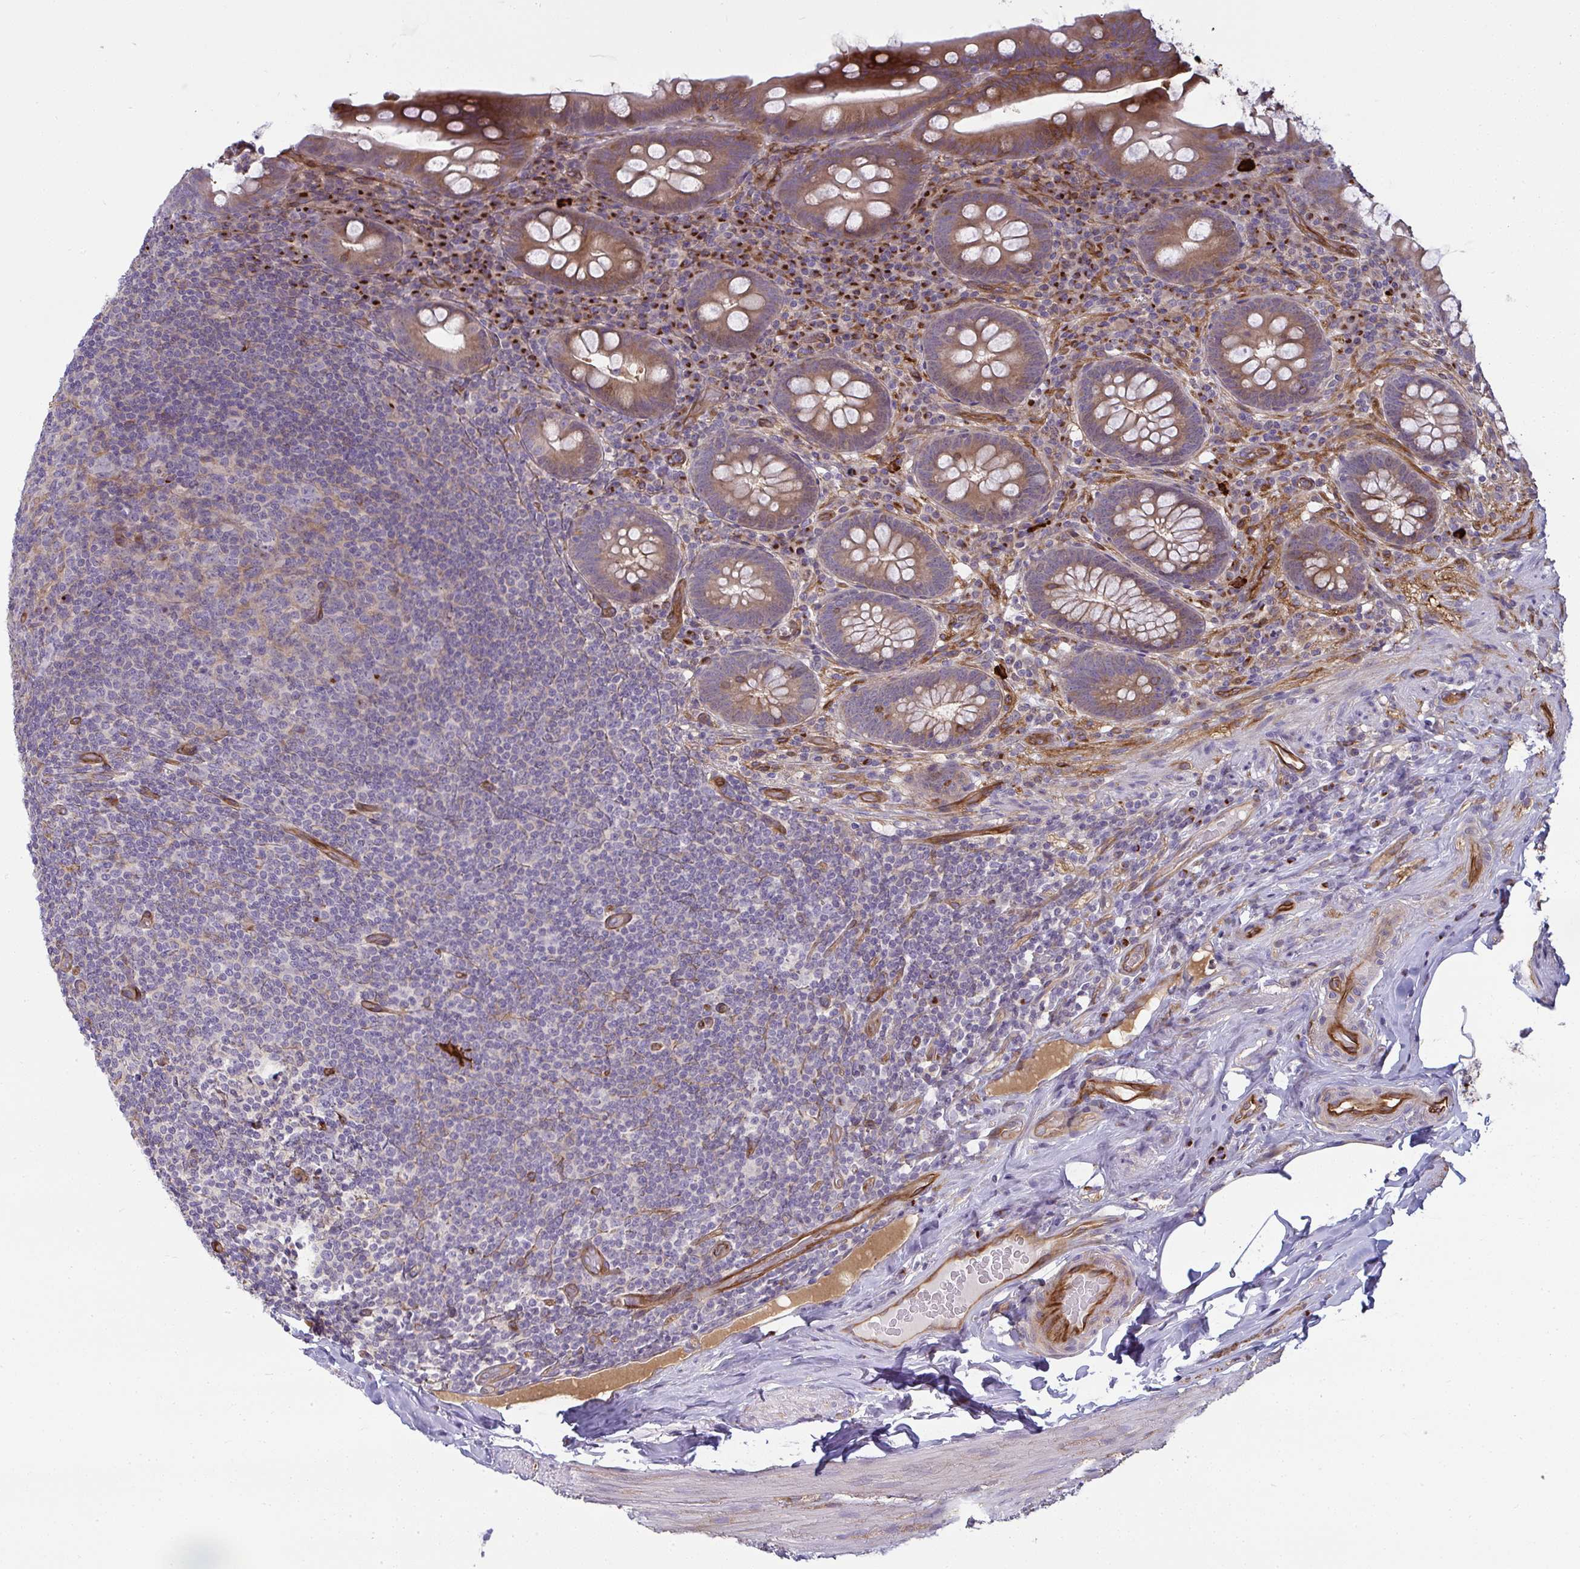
{"staining": {"intensity": "moderate", "quantity": "25%-75%", "location": "cytoplasmic/membranous"}, "tissue": "appendix", "cell_type": "Glandular cells", "image_type": "normal", "snomed": [{"axis": "morphology", "description": "Normal tissue, NOS"}, {"axis": "topography", "description": "Appendix"}], "caption": "Protein analysis of benign appendix exhibits moderate cytoplasmic/membranous positivity in about 25%-75% of glandular cells. The staining was performed using DAB, with brown indicating positive protein expression. Nuclei are stained blue with hematoxylin.", "gene": "IFIT3", "patient": {"sex": "male", "age": 71}}